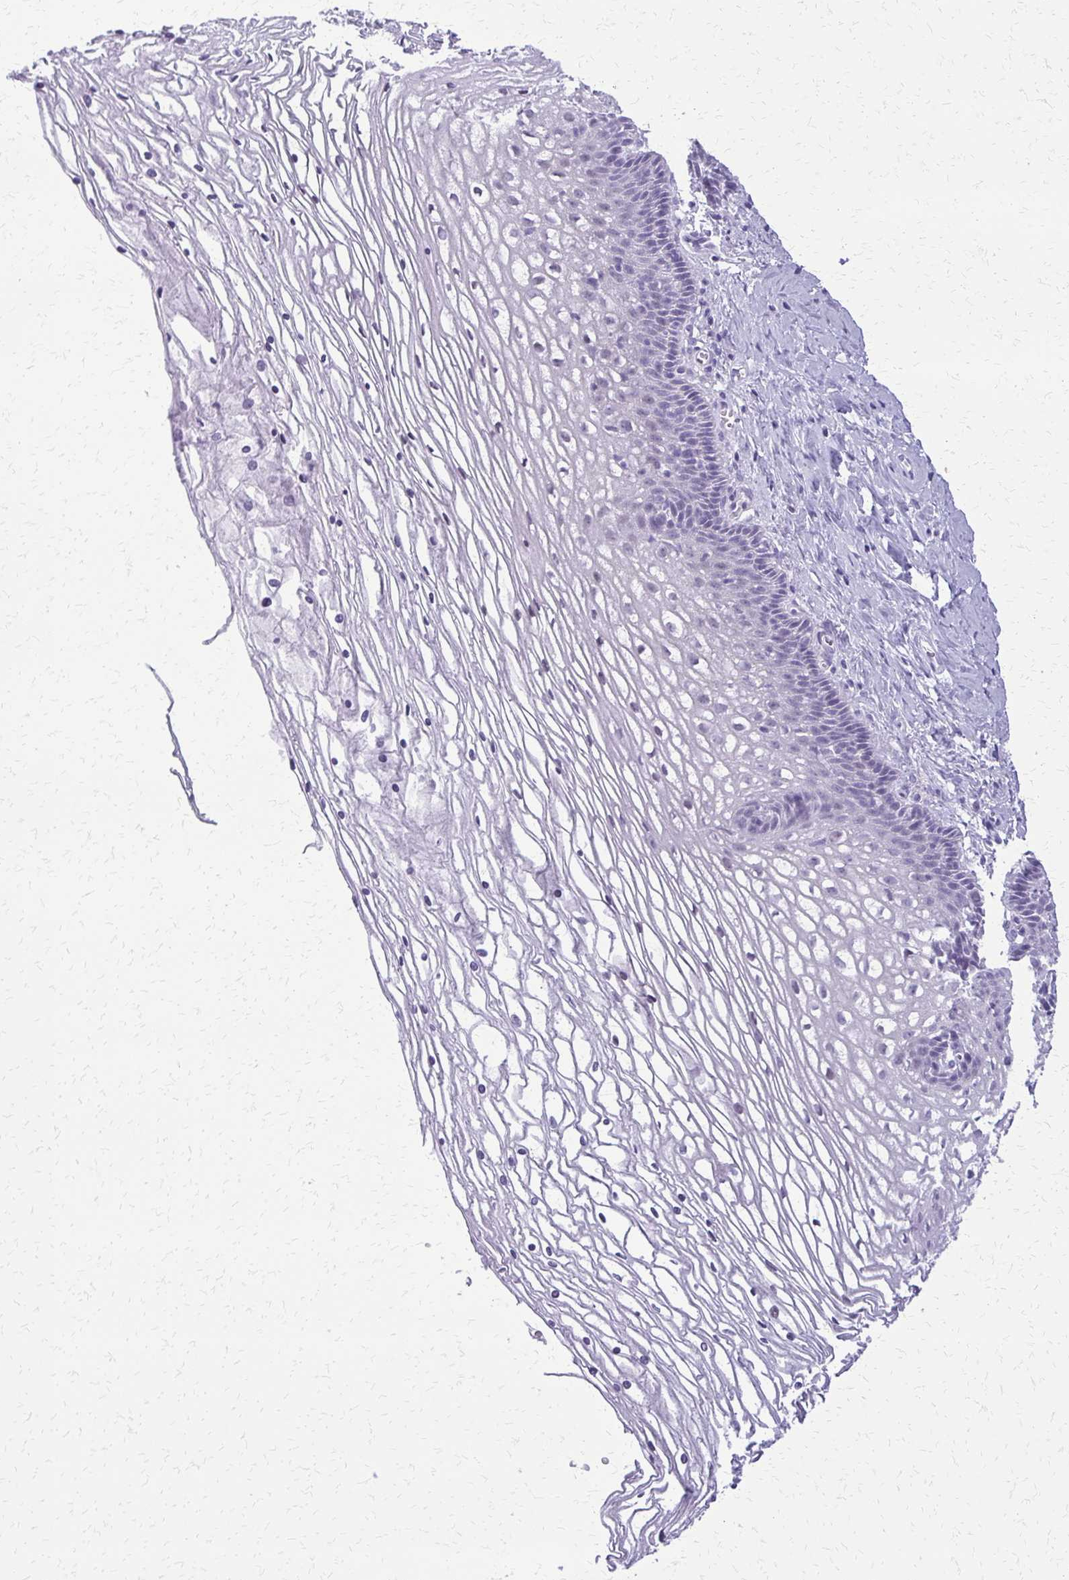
{"staining": {"intensity": "negative", "quantity": "none", "location": "none"}, "tissue": "cervix", "cell_type": "Glandular cells", "image_type": "normal", "snomed": [{"axis": "morphology", "description": "Normal tissue, NOS"}, {"axis": "topography", "description": "Cervix"}], "caption": "The immunohistochemistry (IHC) image has no significant staining in glandular cells of cervix.", "gene": "FAM162B", "patient": {"sex": "female", "age": 36}}